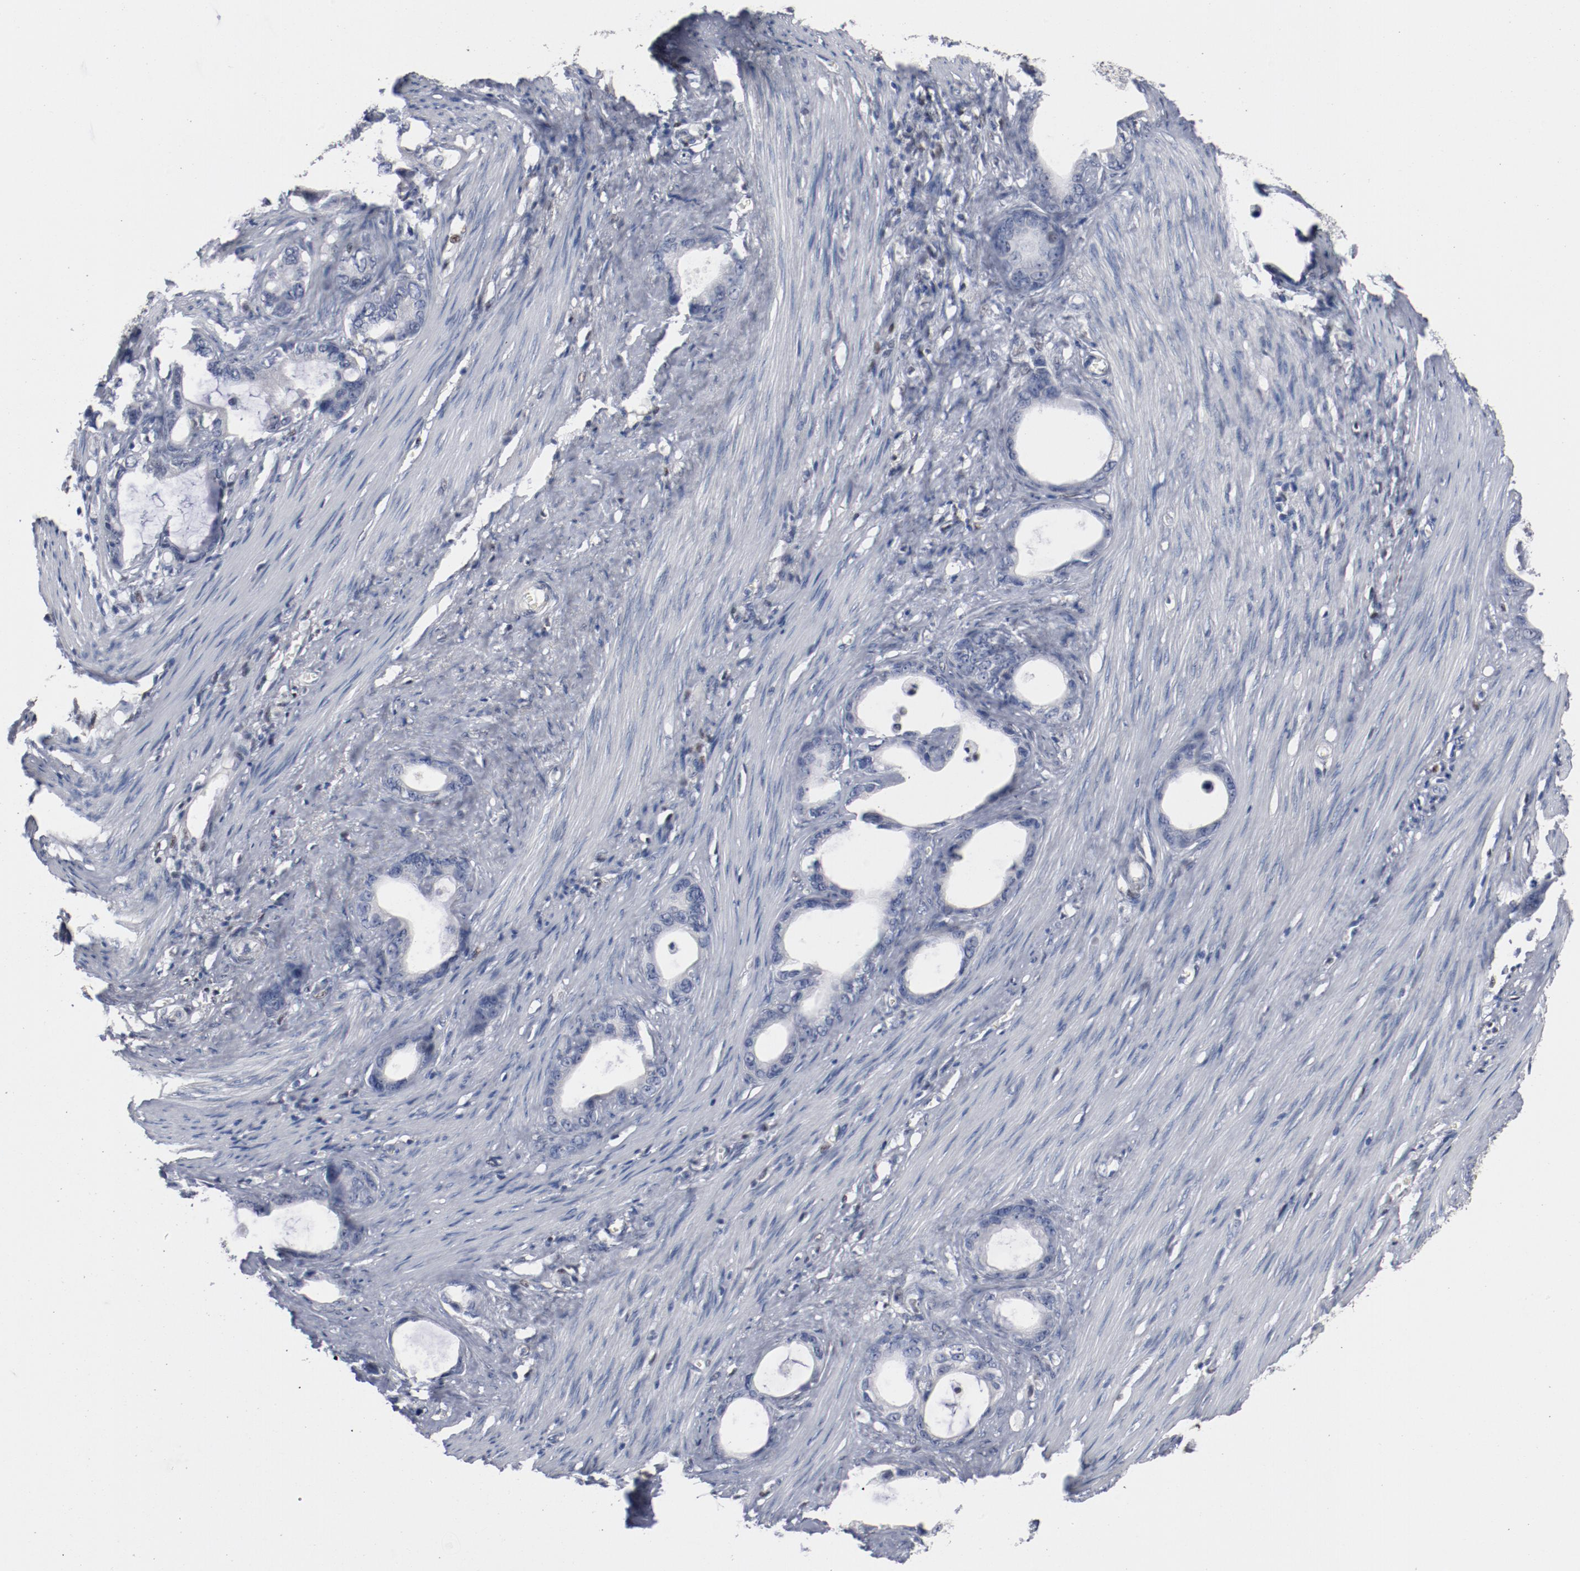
{"staining": {"intensity": "negative", "quantity": "none", "location": "none"}, "tissue": "stomach cancer", "cell_type": "Tumor cells", "image_type": "cancer", "snomed": [{"axis": "morphology", "description": "Adenocarcinoma, NOS"}, {"axis": "topography", "description": "Stomach"}], "caption": "This is an immunohistochemistry (IHC) photomicrograph of human stomach cancer. There is no positivity in tumor cells.", "gene": "ZEB2", "patient": {"sex": "female", "age": 75}}